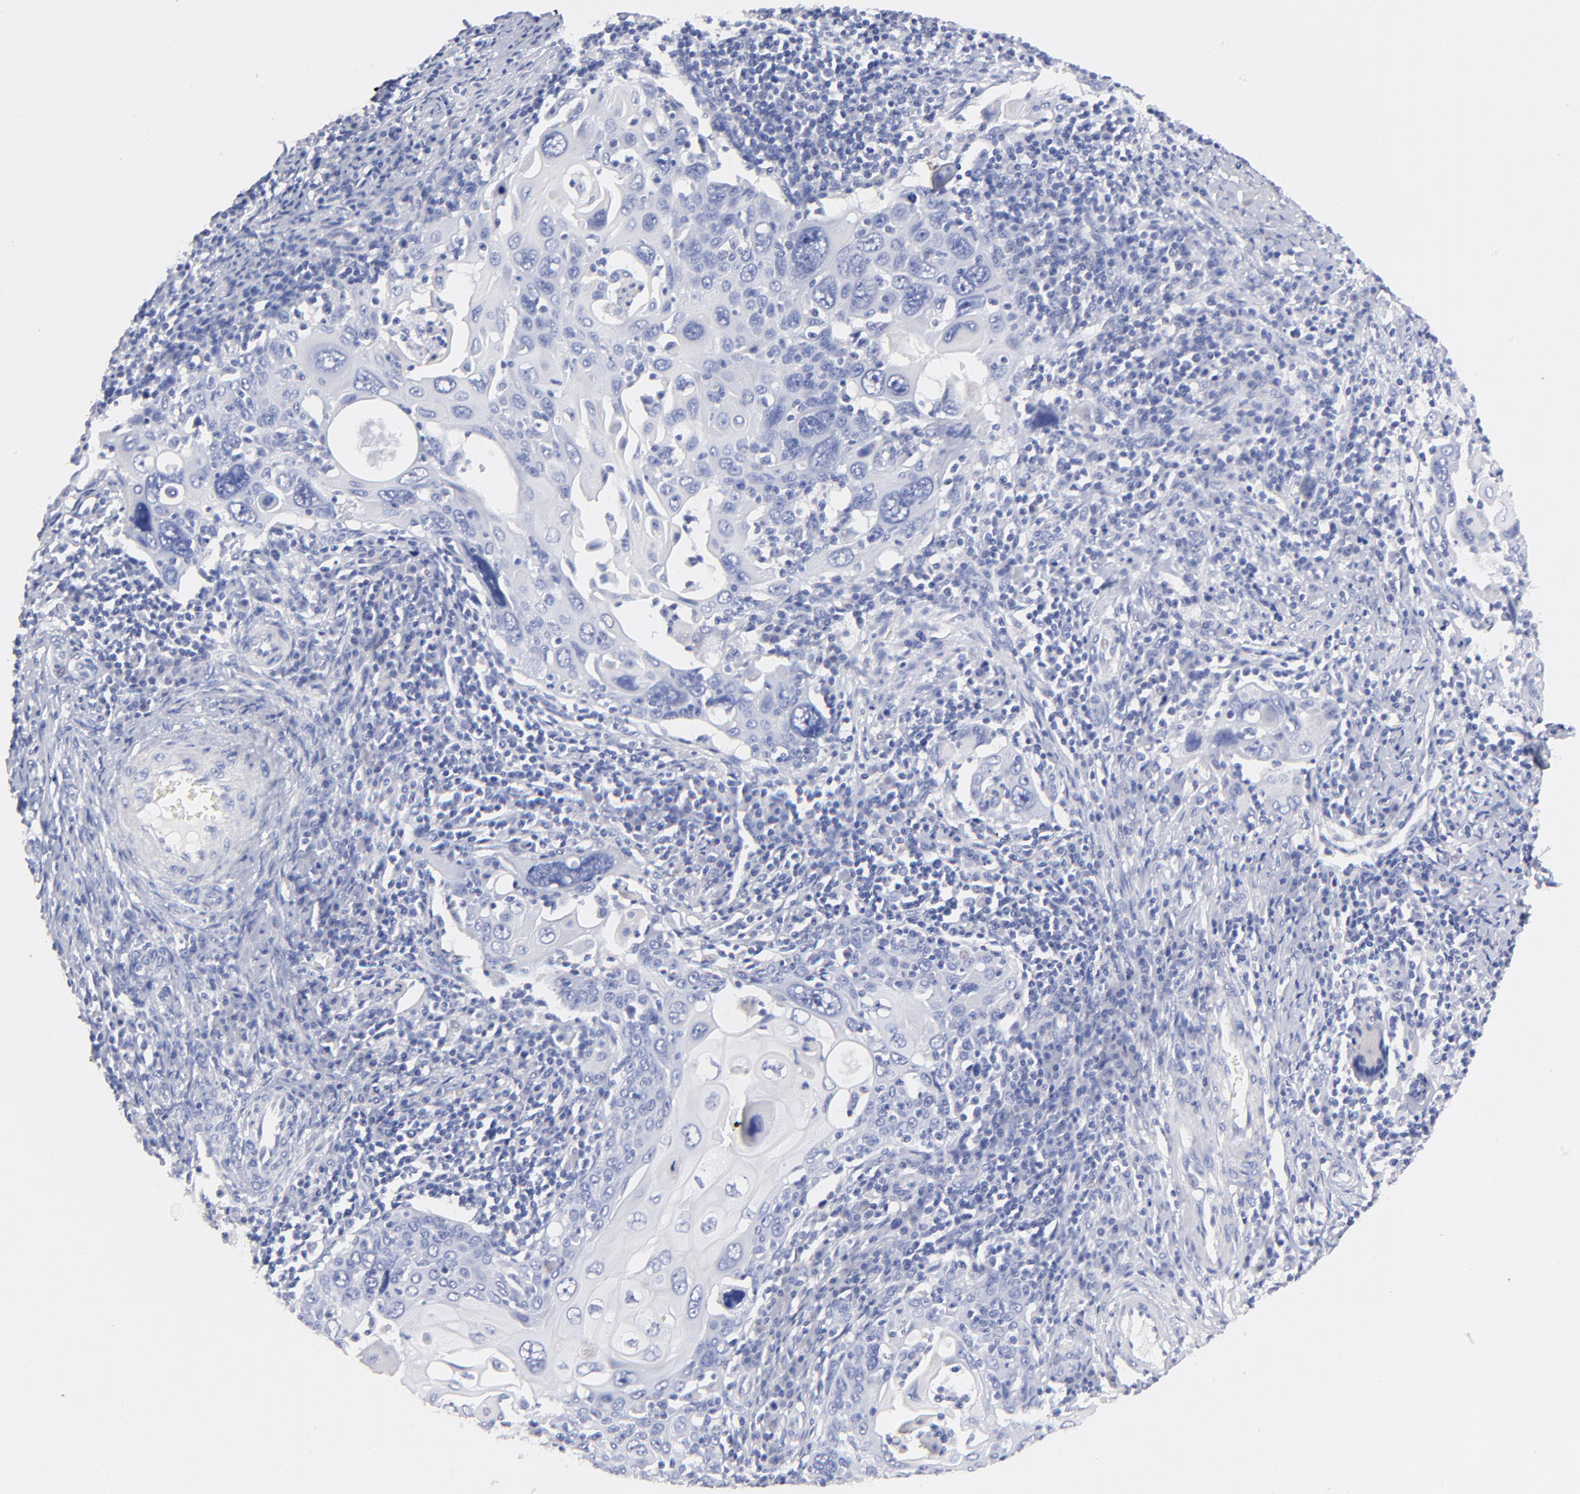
{"staining": {"intensity": "negative", "quantity": "none", "location": "none"}, "tissue": "cervical cancer", "cell_type": "Tumor cells", "image_type": "cancer", "snomed": [{"axis": "morphology", "description": "Squamous cell carcinoma, NOS"}, {"axis": "topography", "description": "Cervix"}], "caption": "Histopathology image shows no significant protein staining in tumor cells of squamous cell carcinoma (cervical).", "gene": "HORMAD2", "patient": {"sex": "female", "age": 54}}